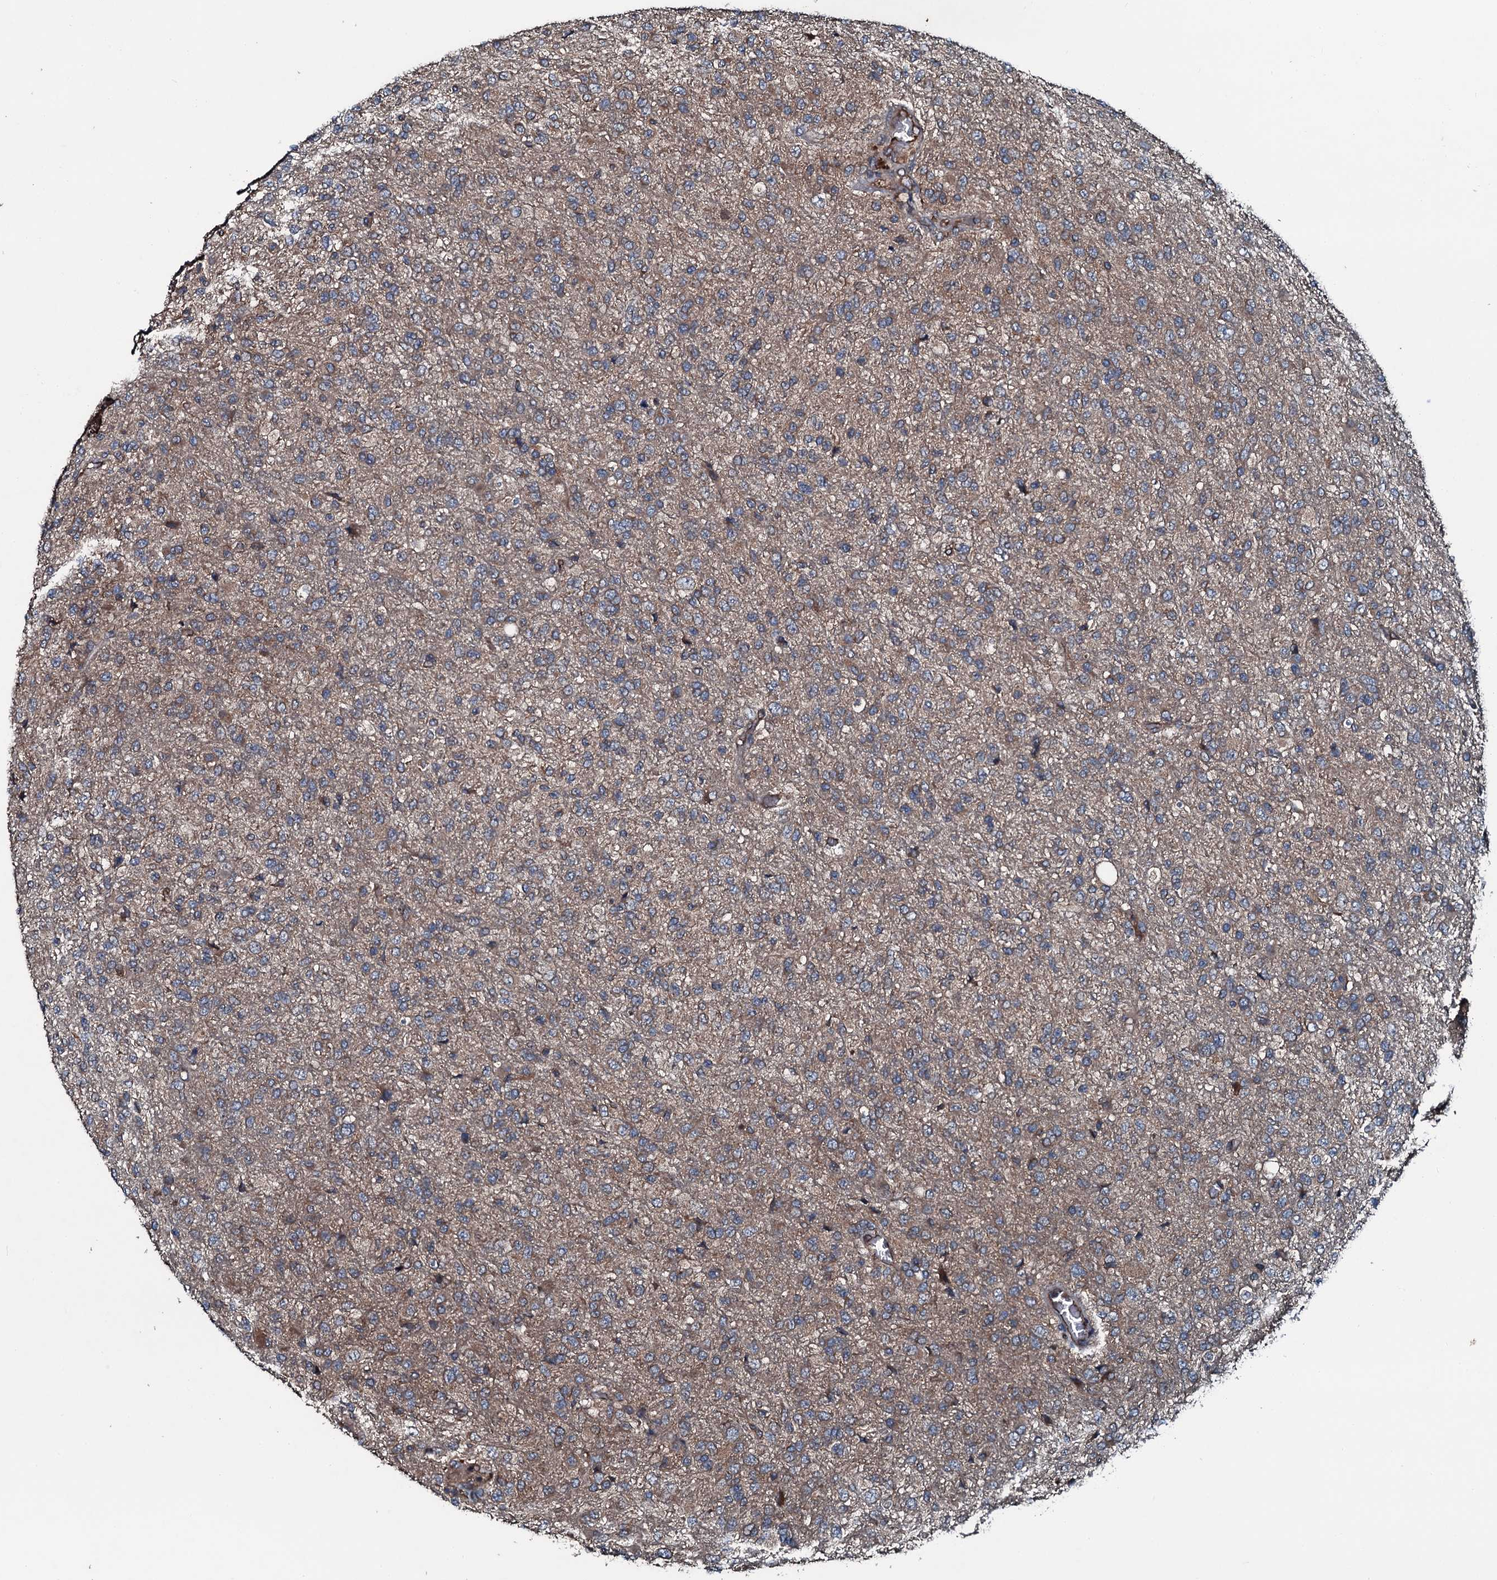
{"staining": {"intensity": "moderate", "quantity": ">75%", "location": "cytoplasmic/membranous"}, "tissue": "glioma", "cell_type": "Tumor cells", "image_type": "cancer", "snomed": [{"axis": "morphology", "description": "Glioma, malignant, High grade"}, {"axis": "topography", "description": "Brain"}], "caption": "The photomicrograph shows immunohistochemical staining of glioma. There is moderate cytoplasmic/membranous staining is present in about >75% of tumor cells. (Stains: DAB in brown, nuclei in blue, Microscopy: brightfield microscopy at high magnification).", "gene": "AARS1", "patient": {"sex": "female", "age": 74}}